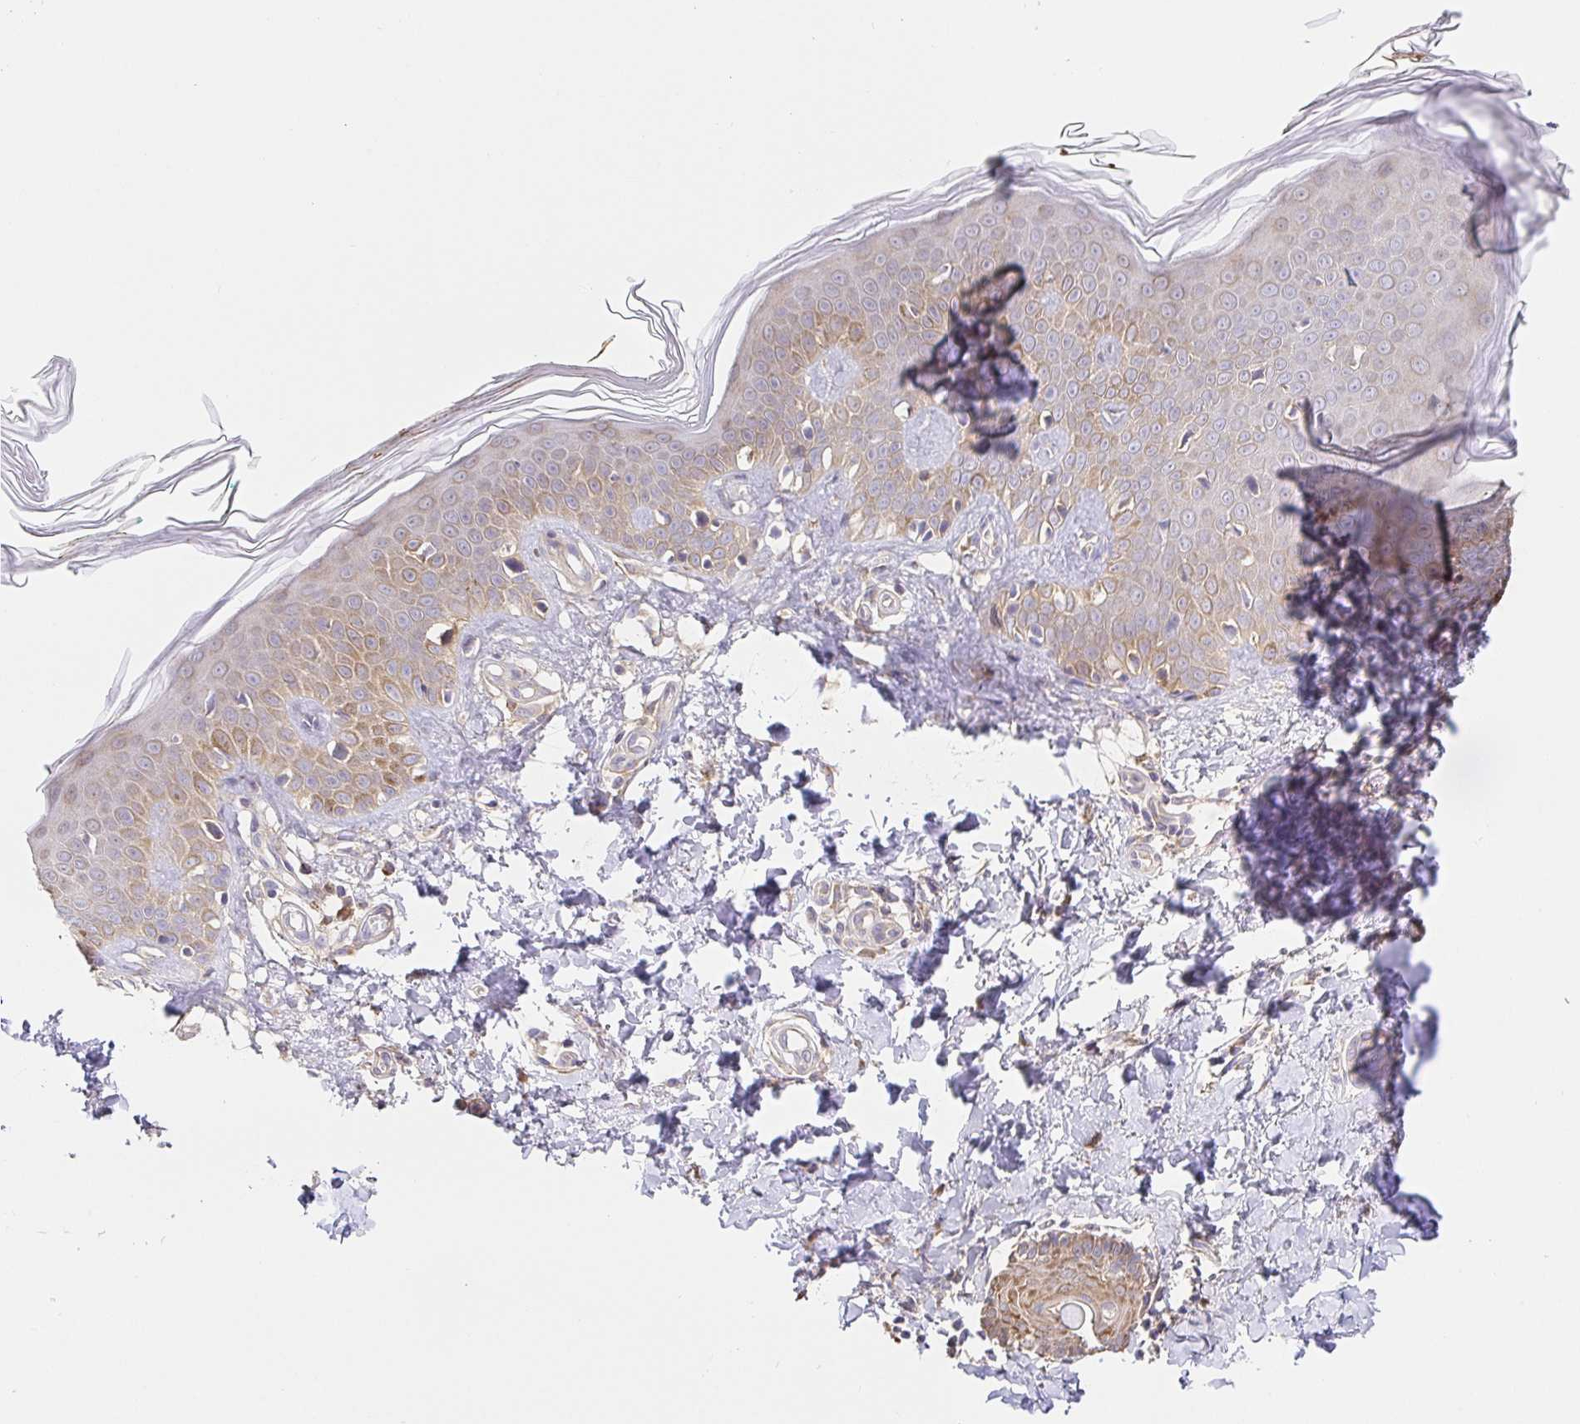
{"staining": {"intensity": "negative", "quantity": "none", "location": "none"}, "tissue": "skin", "cell_type": "Fibroblasts", "image_type": "normal", "snomed": [{"axis": "morphology", "description": "Normal tissue, NOS"}, {"axis": "topography", "description": "Skin"}, {"axis": "topography", "description": "Peripheral nerve tissue"}], "caption": "The histopathology image reveals no significant positivity in fibroblasts of skin.", "gene": "PDPK1", "patient": {"sex": "female", "age": 45}}